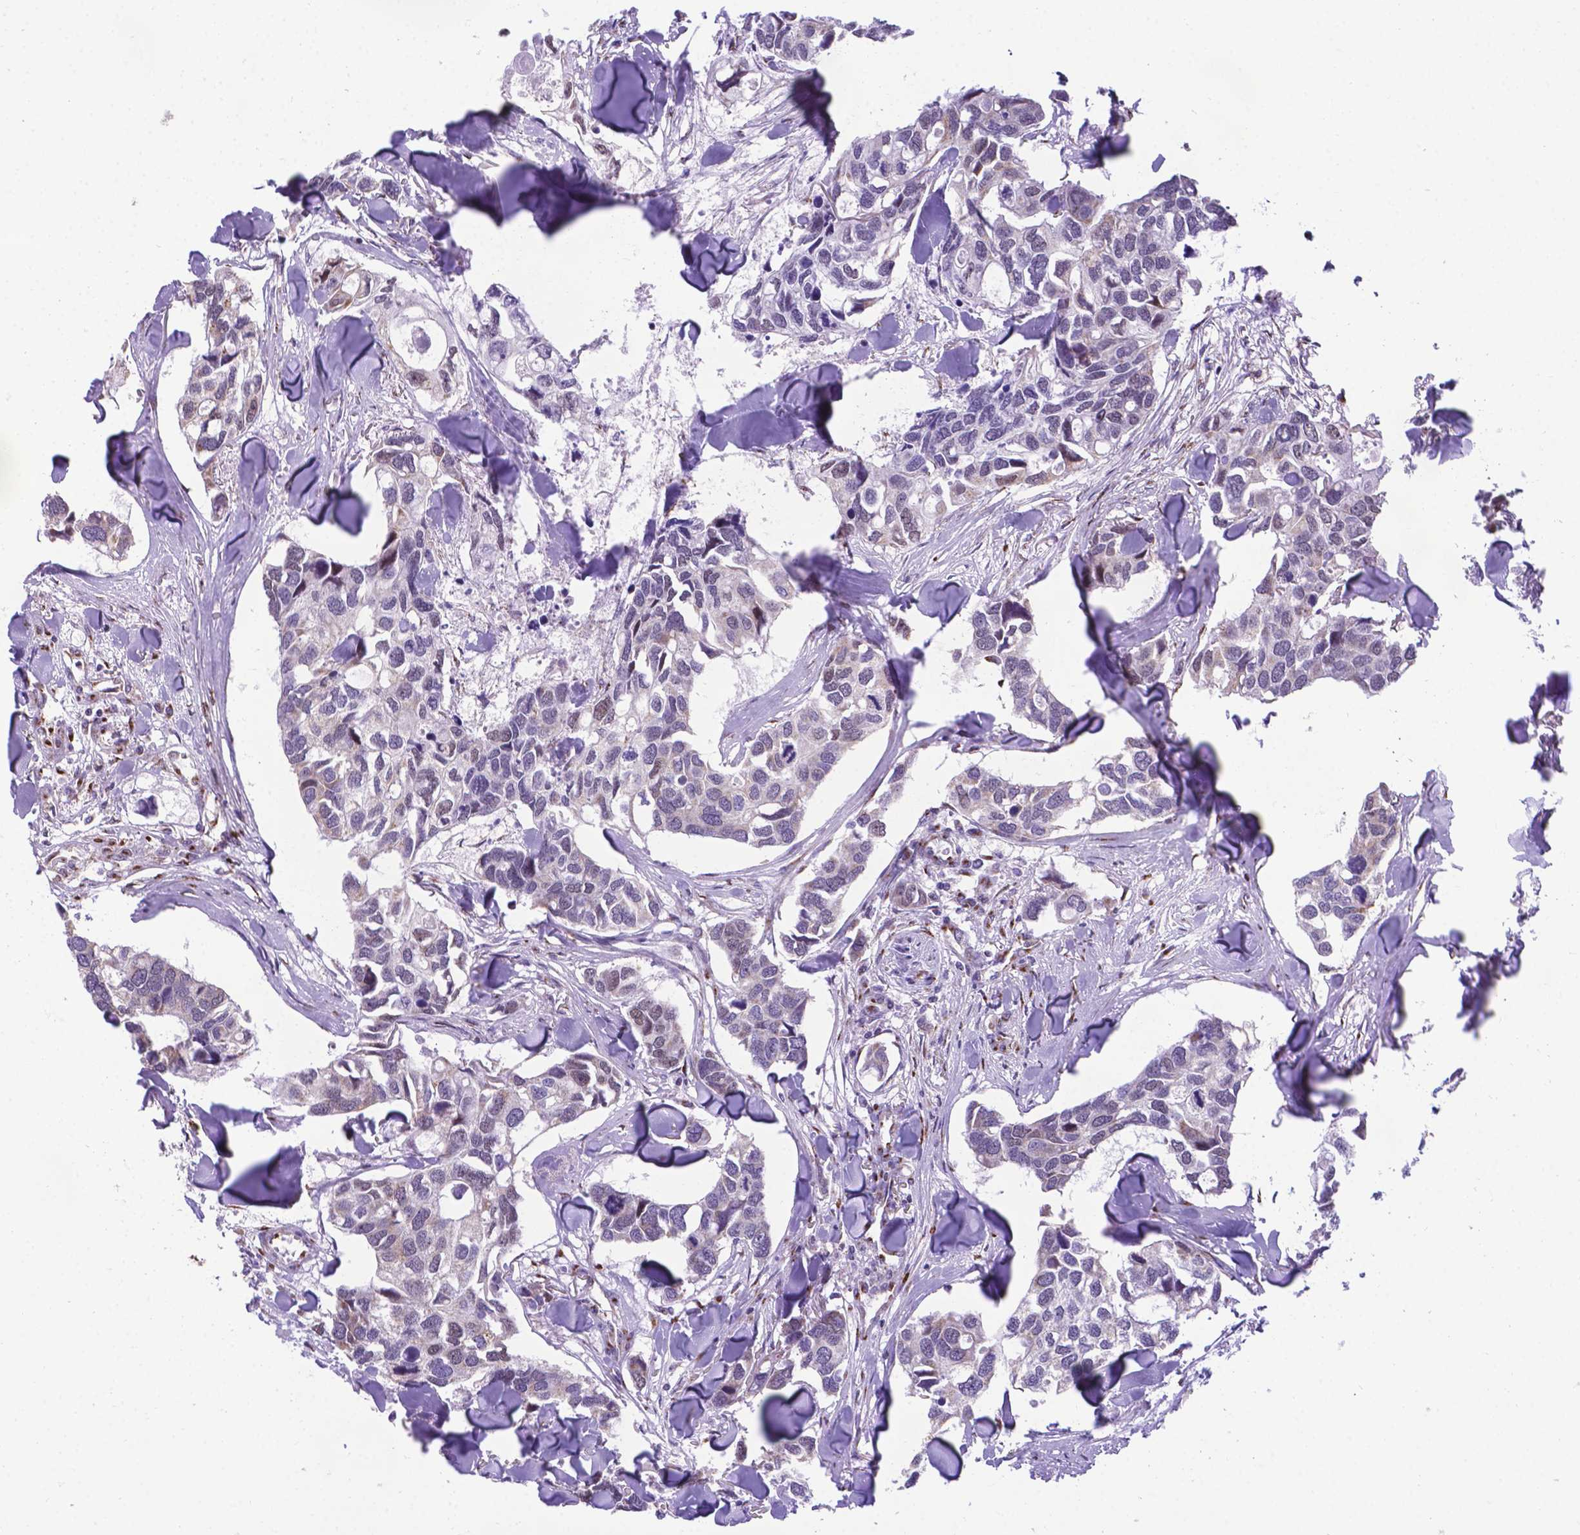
{"staining": {"intensity": "negative", "quantity": "none", "location": "none"}, "tissue": "breast cancer", "cell_type": "Tumor cells", "image_type": "cancer", "snomed": [{"axis": "morphology", "description": "Duct carcinoma"}, {"axis": "topography", "description": "Breast"}], "caption": "Tumor cells show no significant protein positivity in breast cancer (intraductal carcinoma).", "gene": "MRPL10", "patient": {"sex": "female", "age": 83}}